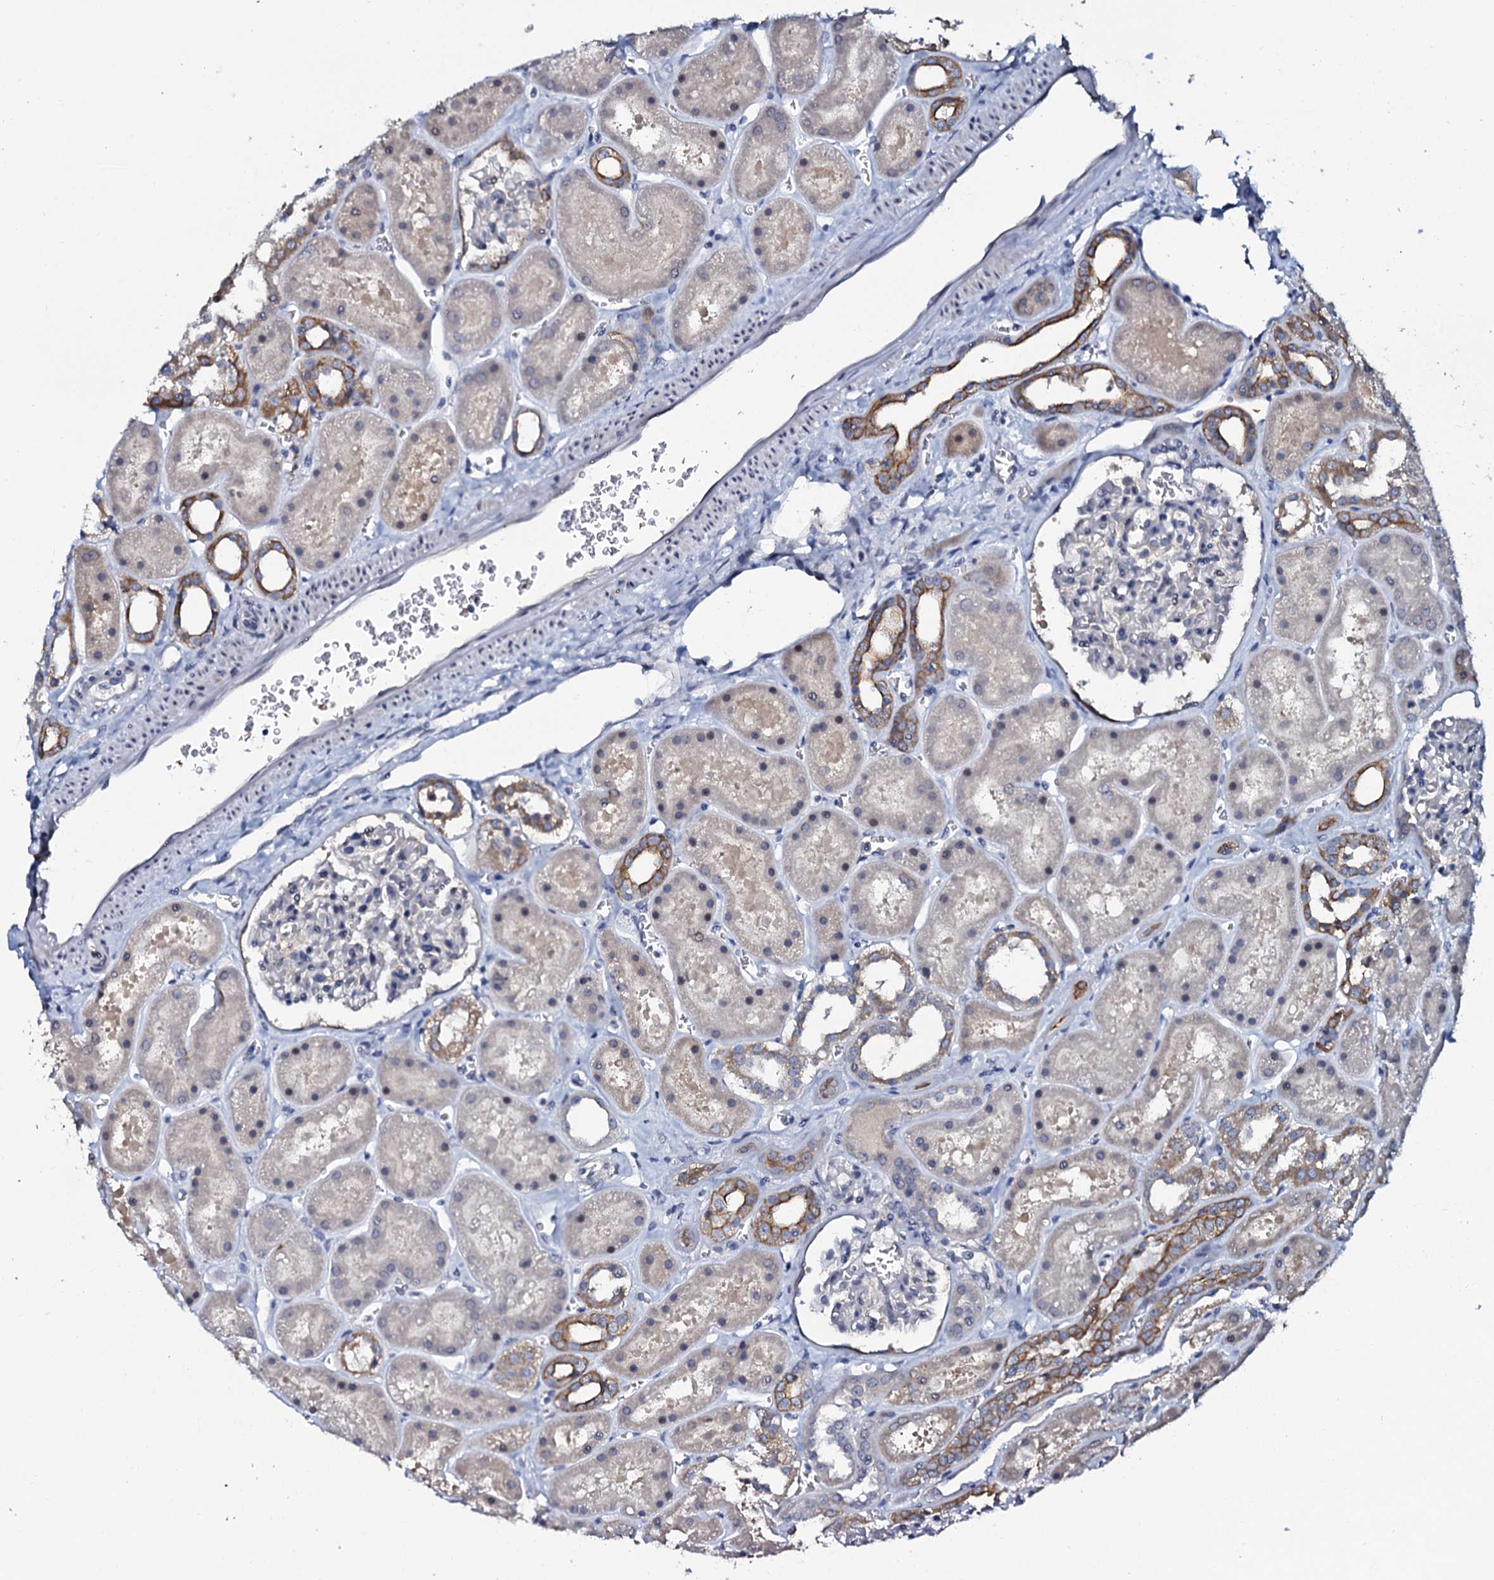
{"staining": {"intensity": "negative", "quantity": "none", "location": "none"}, "tissue": "kidney", "cell_type": "Cells in glomeruli", "image_type": "normal", "snomed": [{"axis": "morphology", "description": "Normal tissue, NOS"}, {"axis": "topography", "description": "Kidney"}], "caption": "Immunohistochemistry (IHC) micrograph of unremarkable kidney stained for a protein (brown), which reveals no staining in cells in glomeruli. Nuclei are stained in blue.", "gene": "C10orf88", "patient": {"sex": "female", "age": 41}}